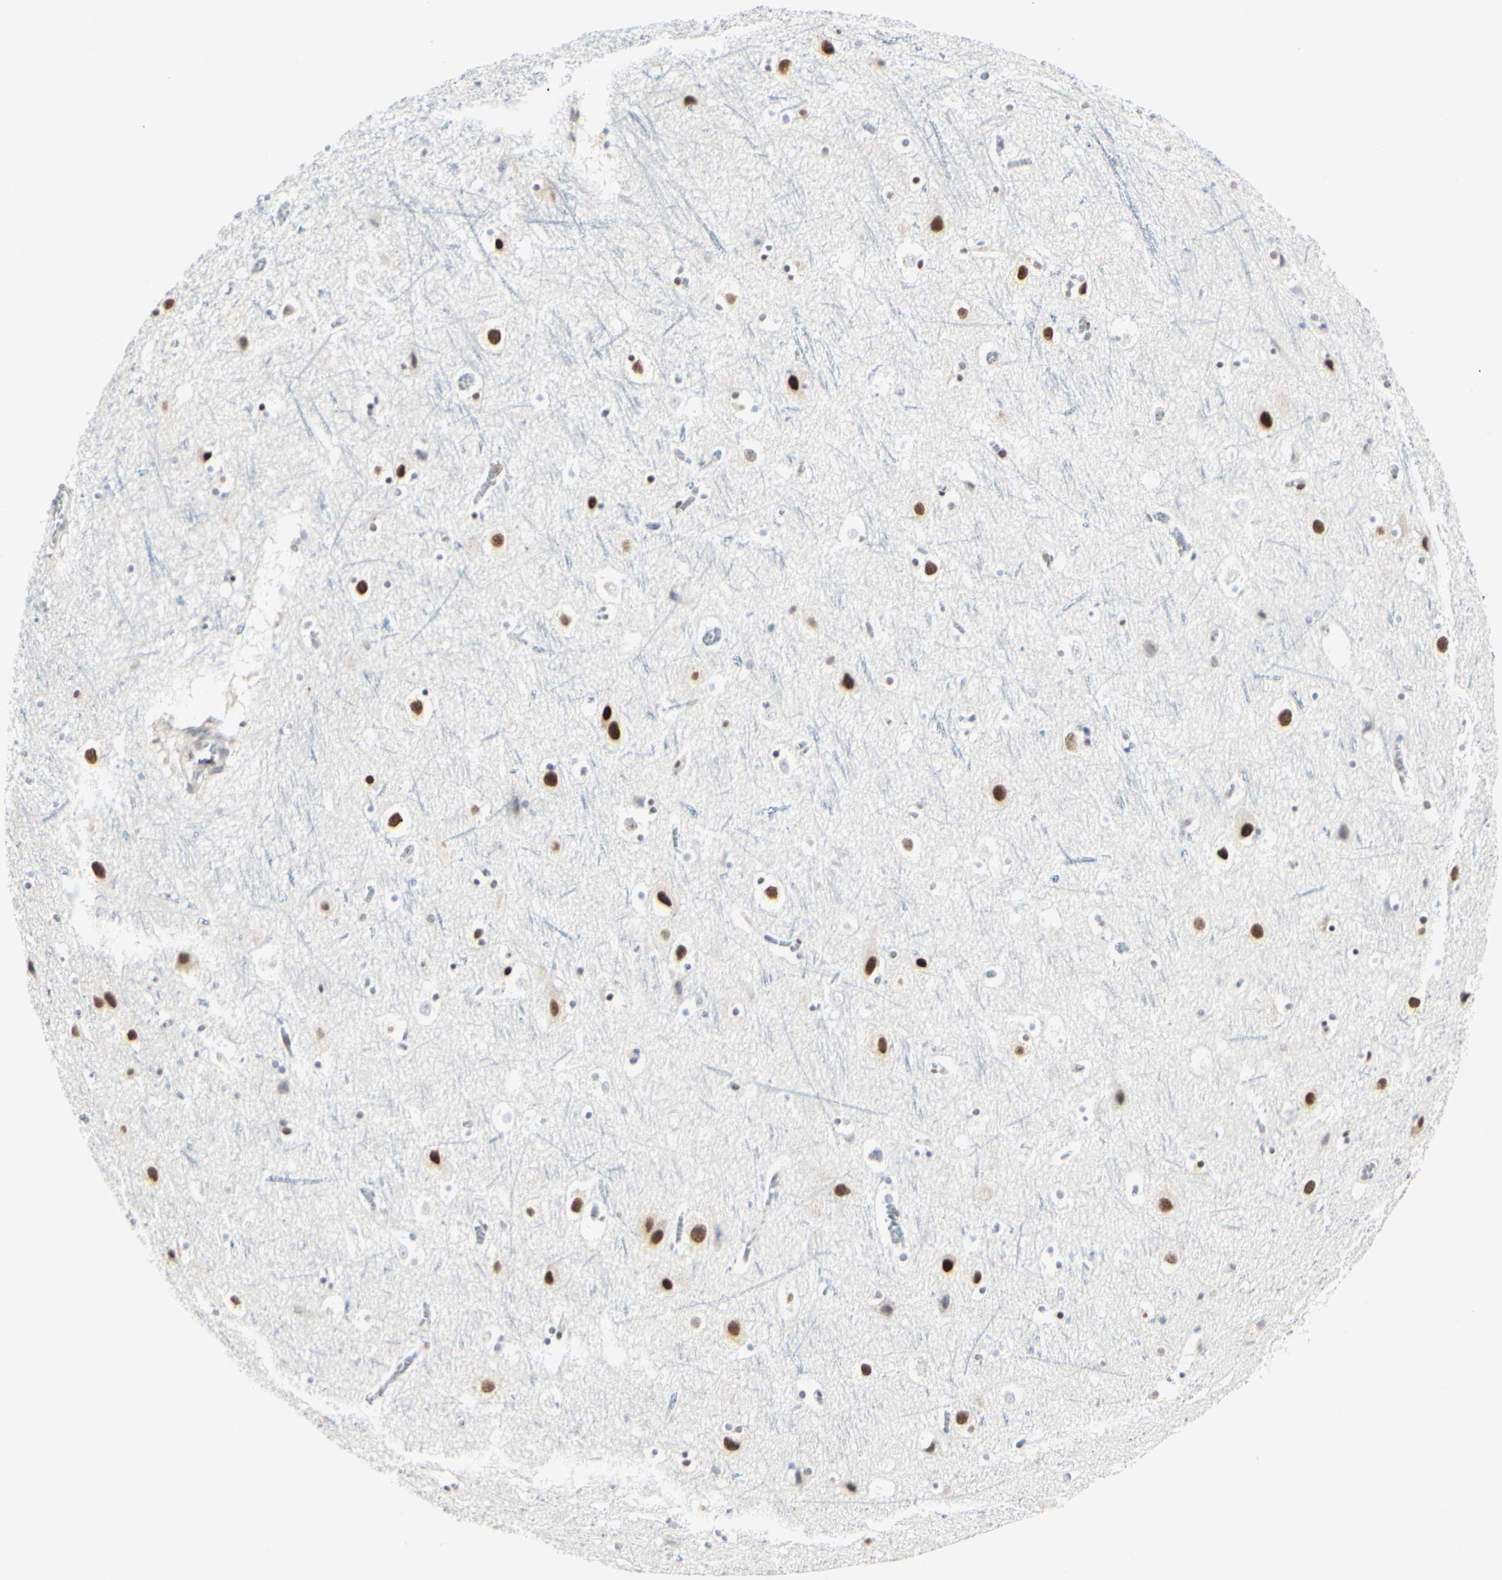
{"staining": {"intensity": "negative", "quantity": "none", "location": "none"}, "tissue": "cerebral cortex", "cell_type": "Endothelial cells", "image_type": "normal", "snomed": [{"axis": "morphology", "description": "Normal tissue, NOS"}, {"axis": "topography", "description": "Cerebral cortex"}], "caption": "An image of human cerebral cortex is negative for staining in endothelial cells. Nuclei are stained in blue.", "gene": "PRMT3", "patient": {"sex": "male", "age": 45}}